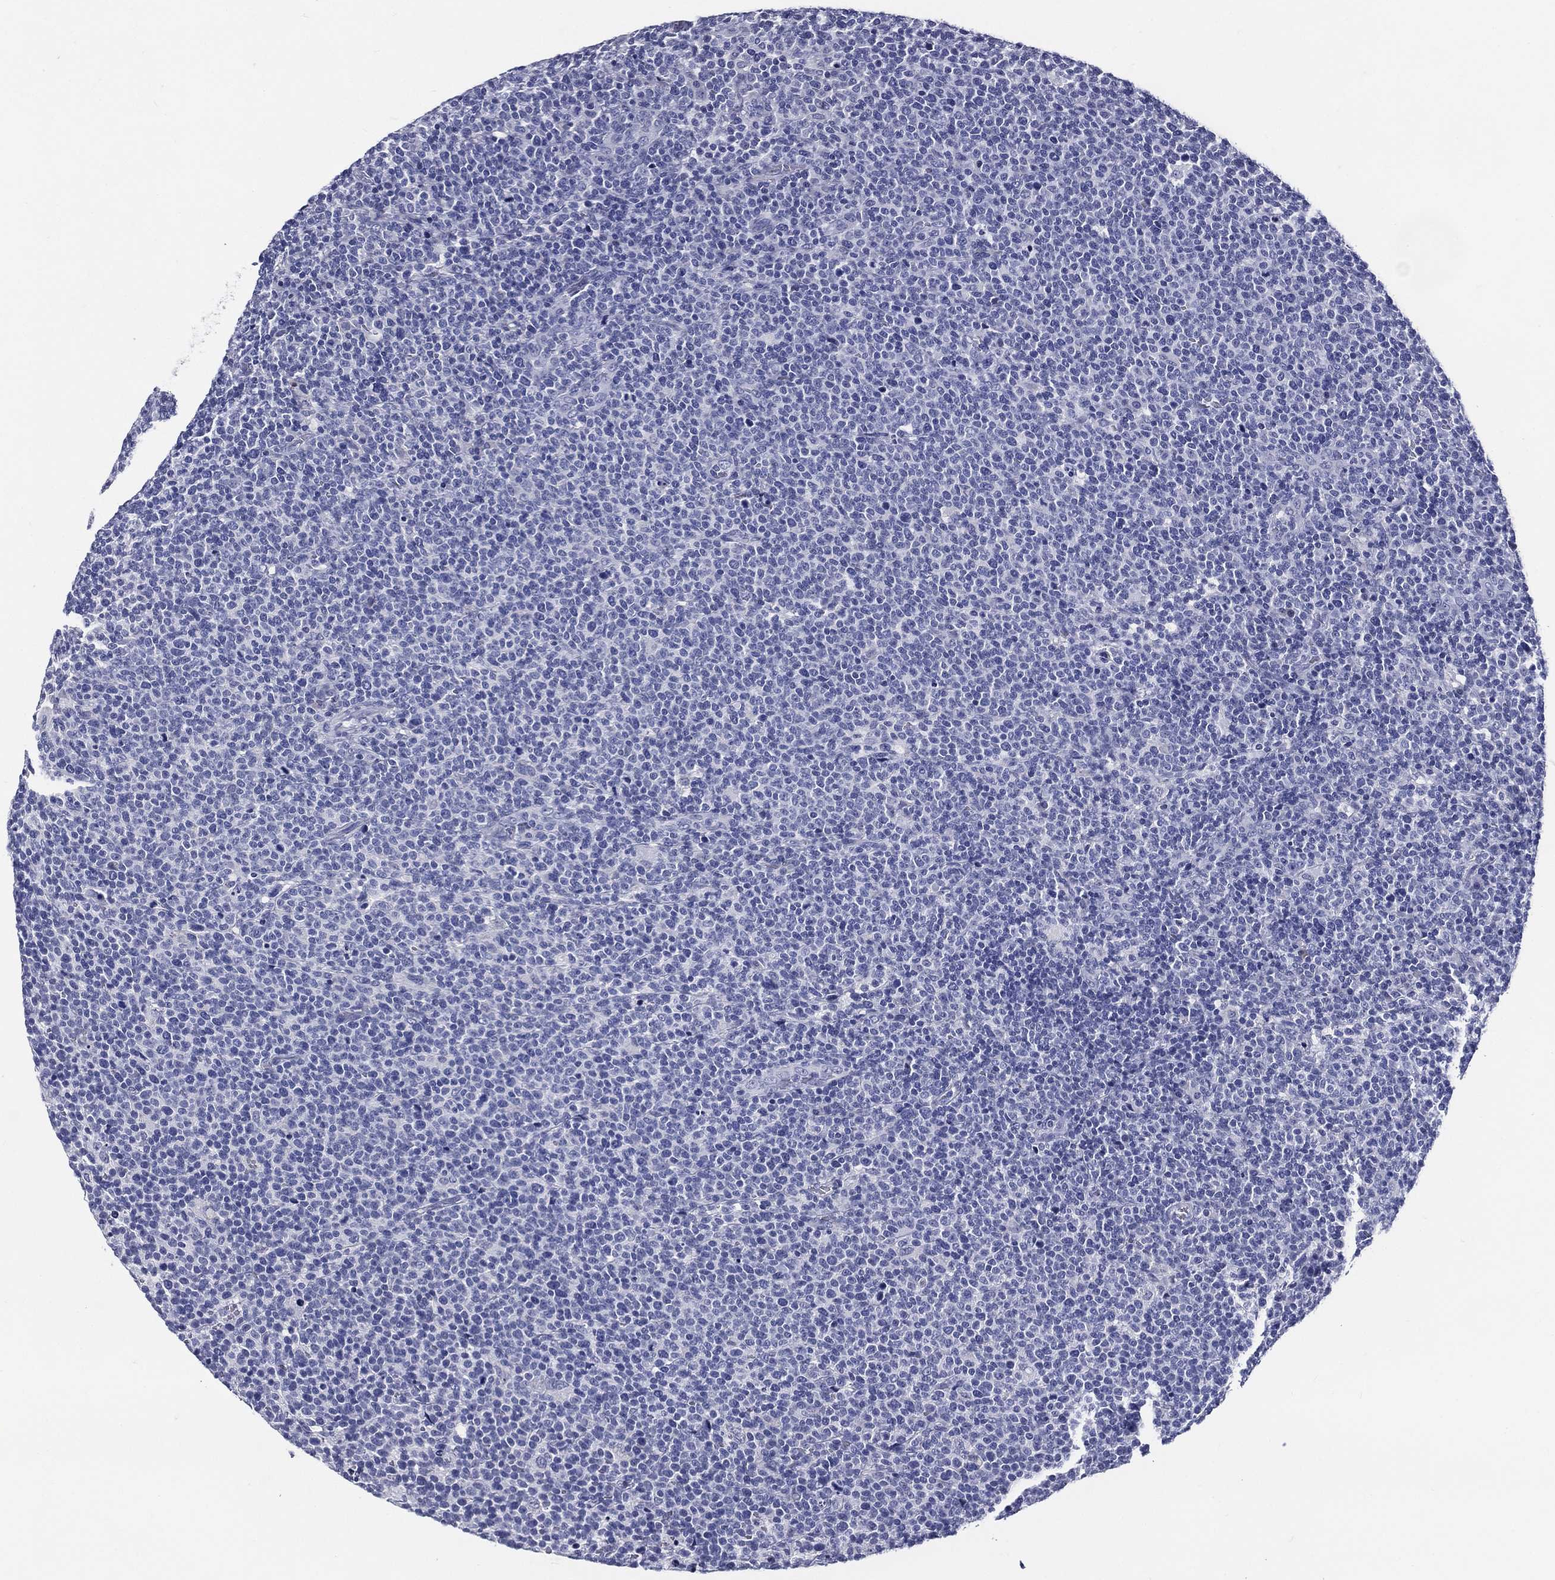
{"staining": {"intensity": "negative", "quantity": "none", "location": "none"}, "tissue": "lymphoma", "cell_type": "Tumor cells", "image_type": "cancer", "snomed": [{"axis": "morphology", "description": "Malignant lymphoma, non-Hodgkin's type, High grade"}, {"axis": "topography", "description": "Lymph node"}], "caption": "Histopathology image shows no significant protein staining in tumor cells of lymphoma.", "gene": "ACE2", "patient": {"sex": "male", "age": 61}}